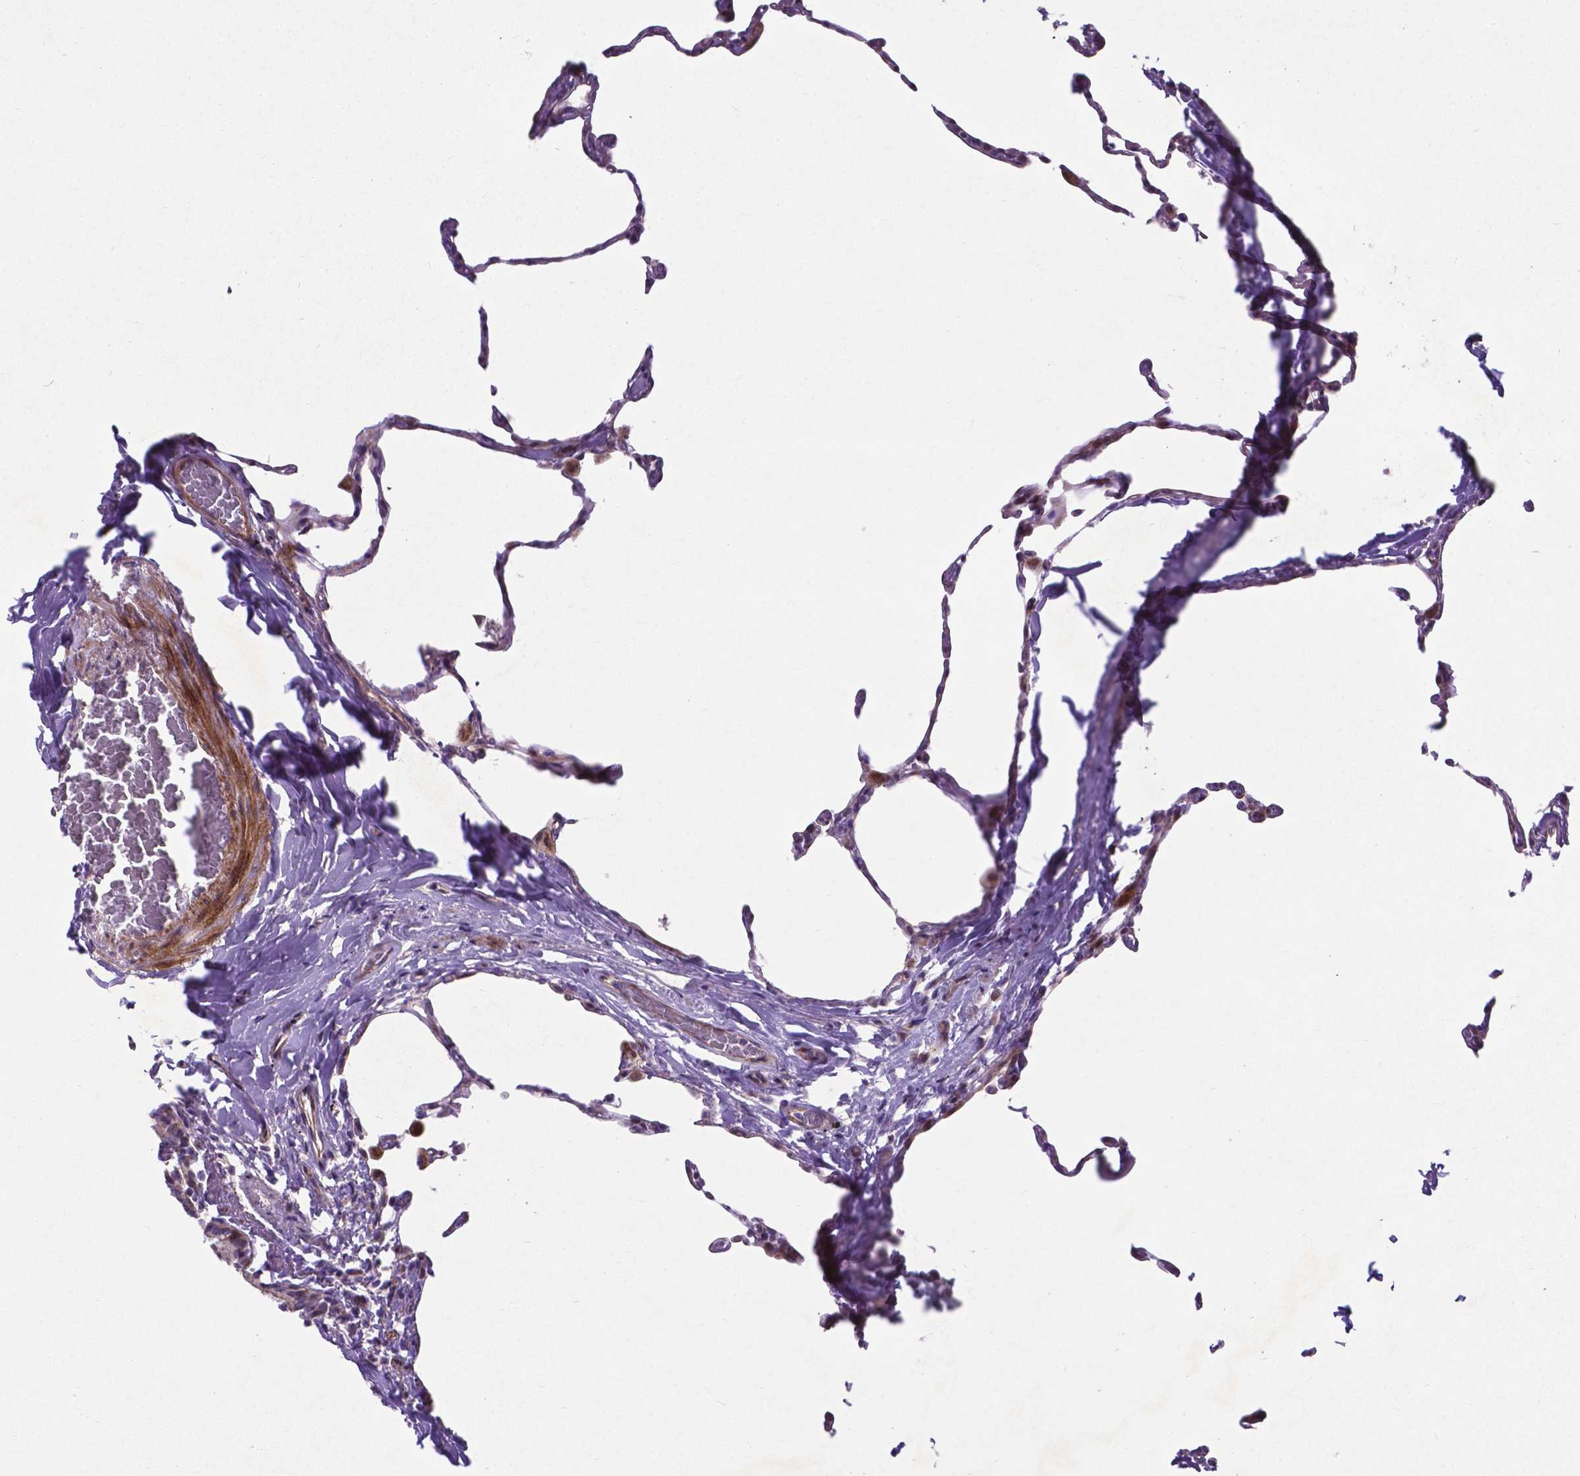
{"staining": {"intensity": "negative", "quantity": "none", "location": "none"}, "tissue": "lung", "cell_type": "Alveolar cells", "image_type": "normal", "snomed": [{"axis": "morphology", "description": "Normal tissue, NOS"}, {"axis": "topography", "description": "Lung"}], "caption": "The photomicrograph demonstrates no significant expression in alveolar cells of lung. (Immunohistochemistry, brightfield microscopy, high magnification).", "gene": "PFKFB4", "patient": {"sex": "female", "age": 57}}